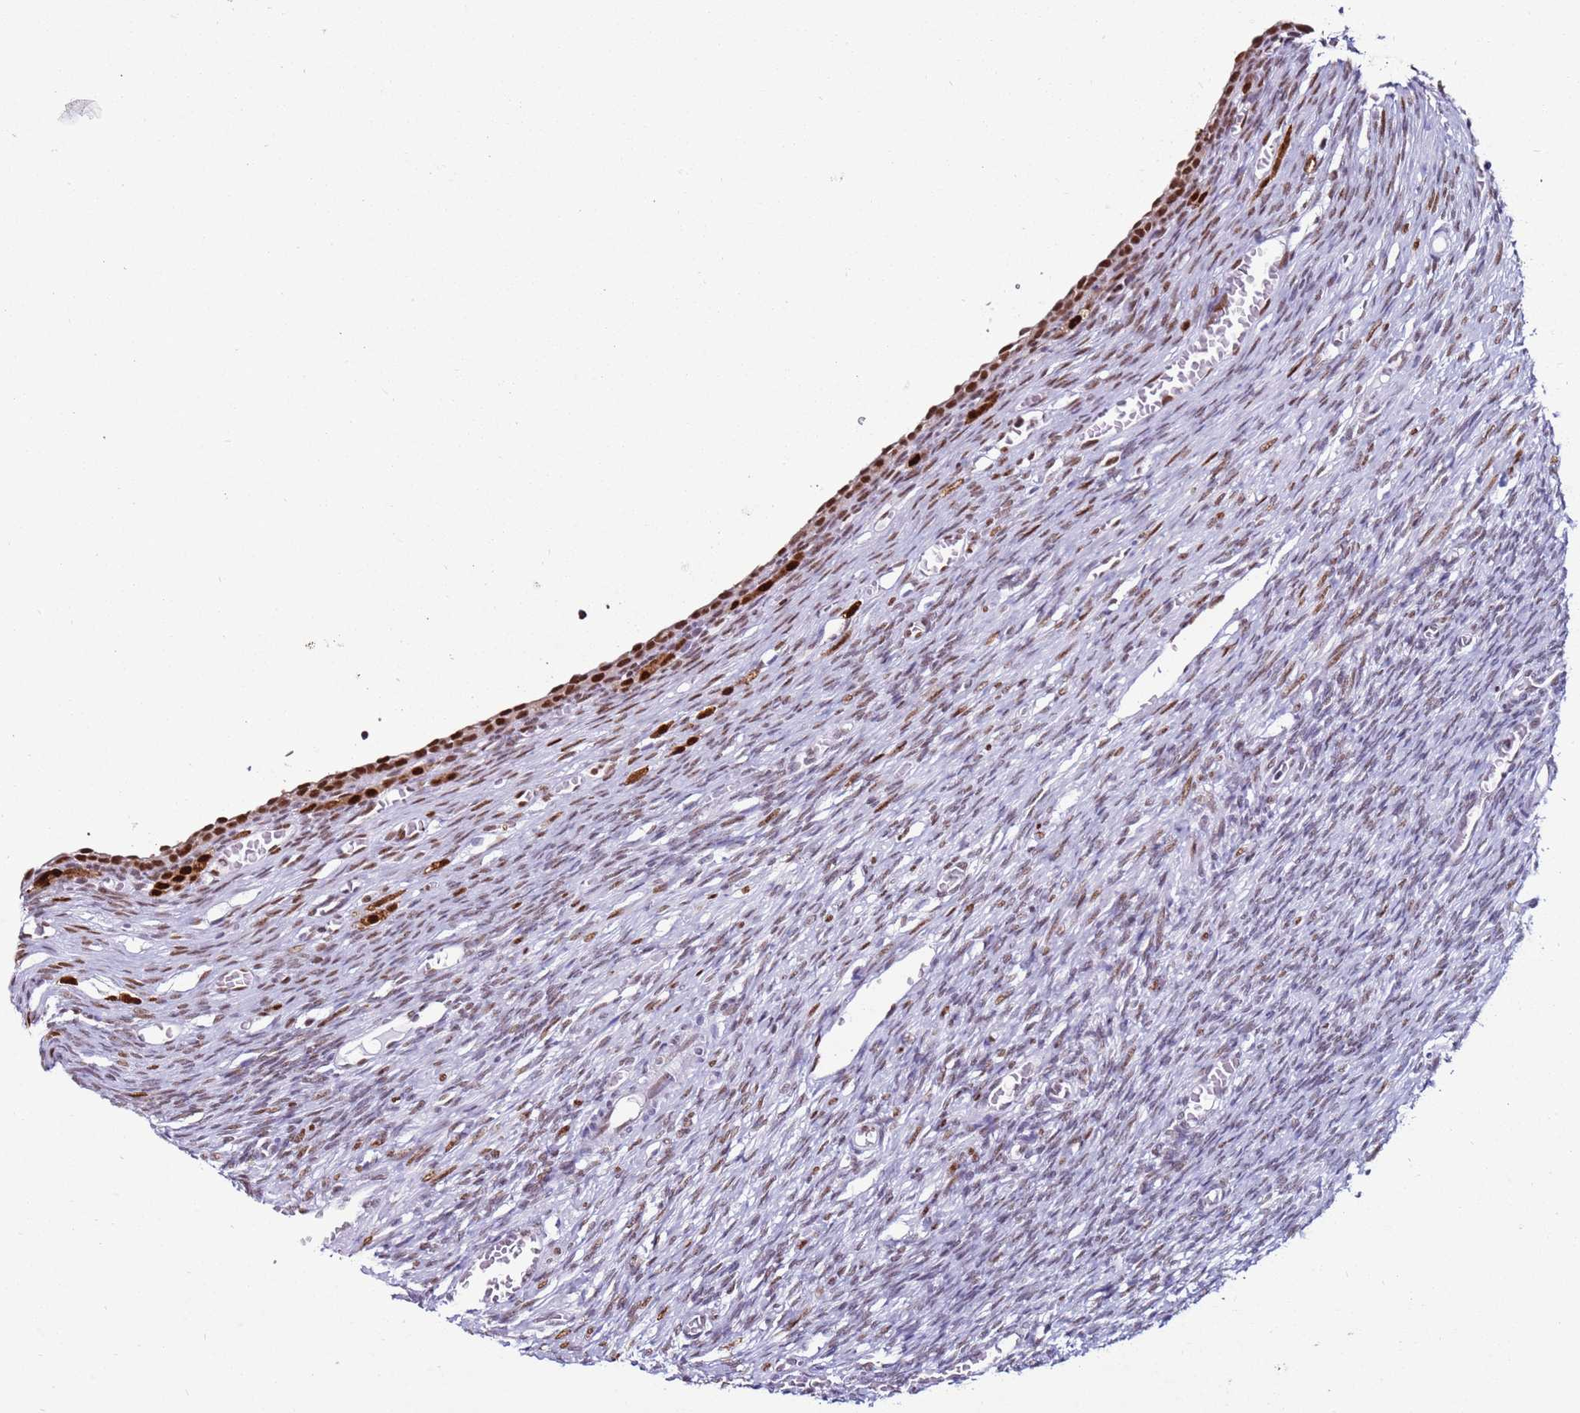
{"staining": {"intensity": "strong", "quantity": ">75%", "location": "nuclear"}, "tissue": "ovary", "cell_type": "Follicle cells", "image_type": "normal", "snomed": [{"axis": "morphology", "description": "Normal tissue, NOS"}, {"axis": "topography", "description": "Ovary"}], "caption": "A high-resolution micrograph shows IHC staining of normal ovary, which exhibits strong nuclear expression in about >75% of follicle cells.", "gene": "KPNA4", "patient": {"sex": "female", "age": 27}}